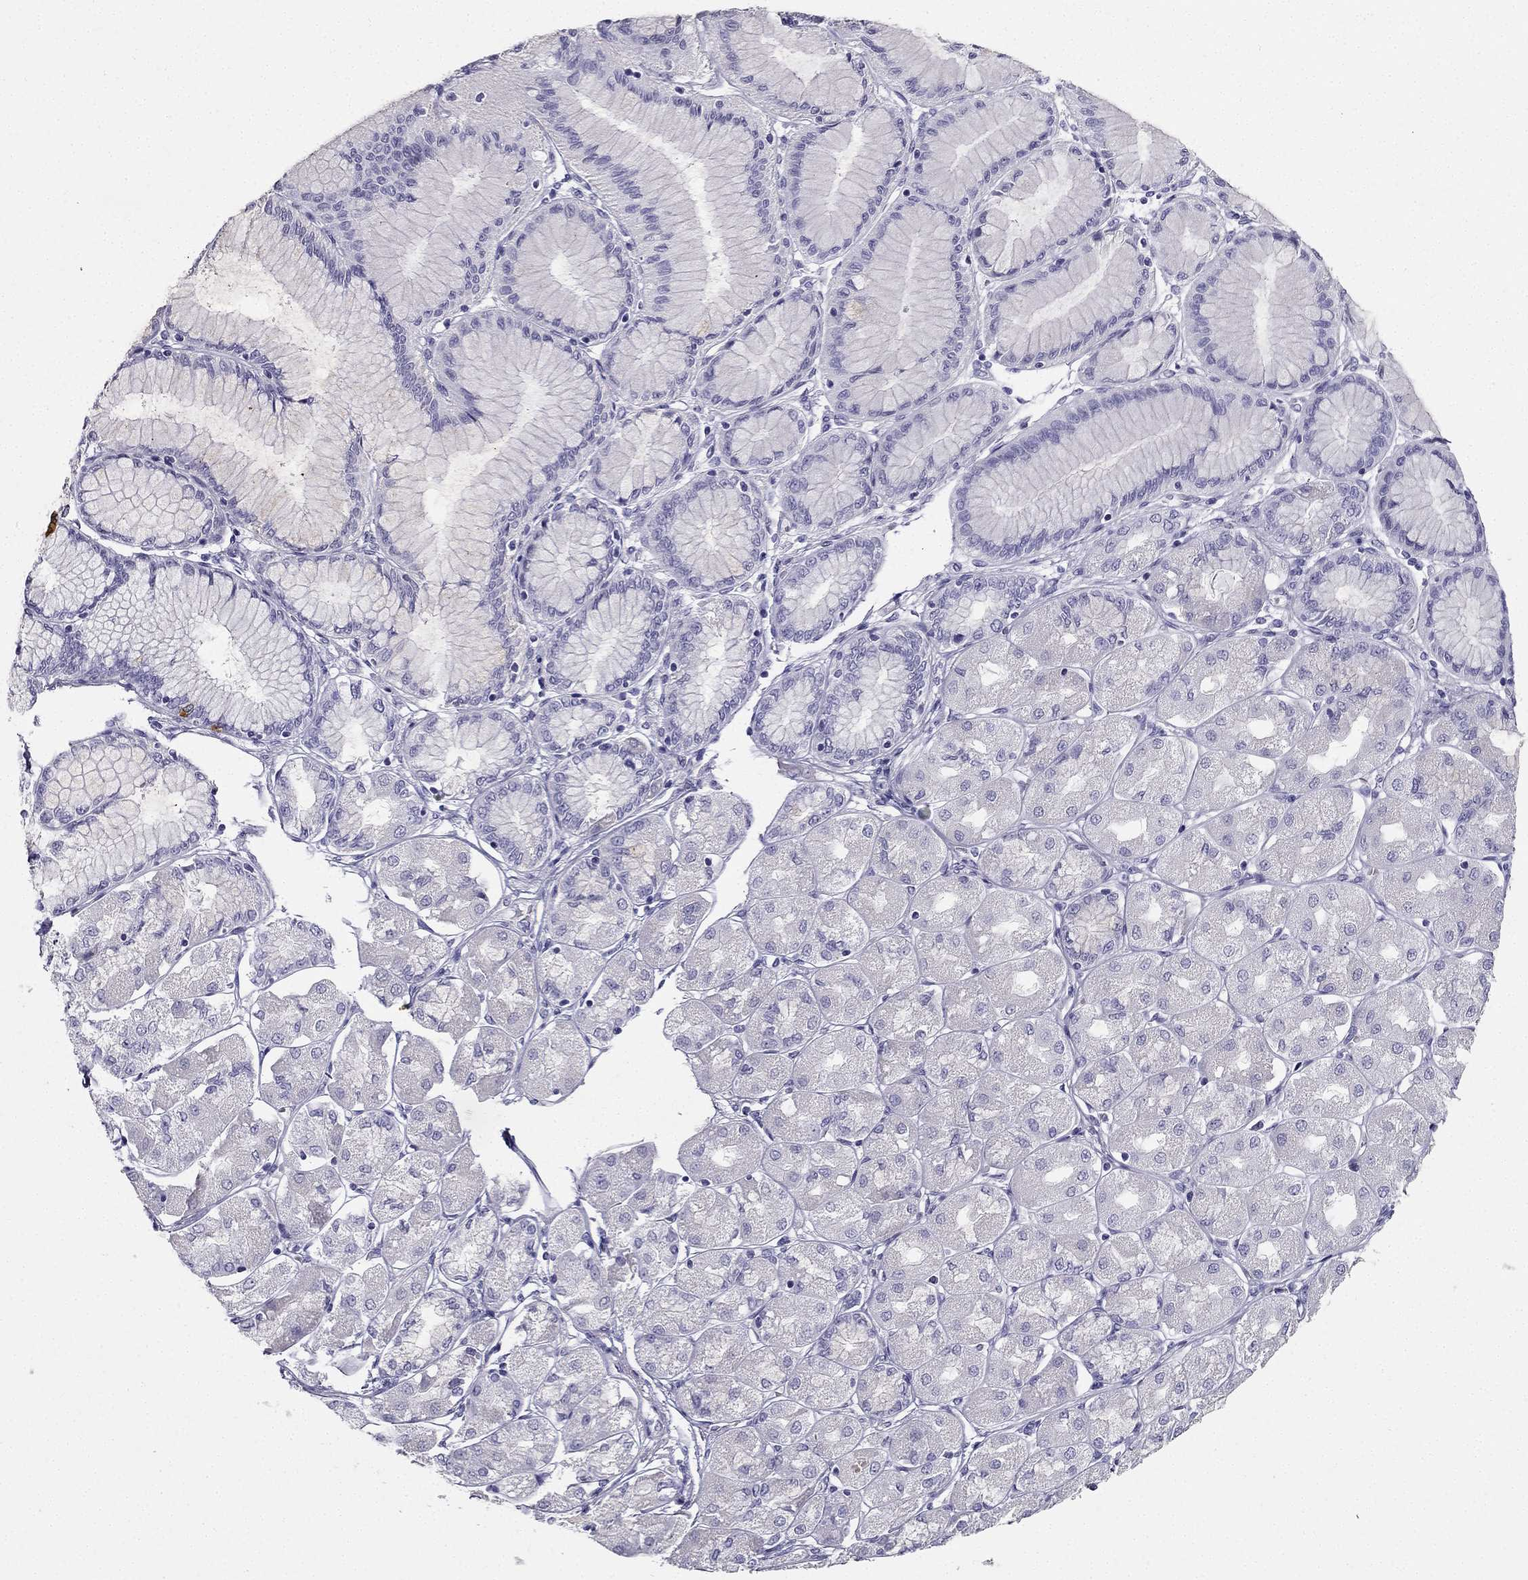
{"staining": {"intensity": "negative", "quantity": "none", "location": "none"}, "tissue": "stomach cancer", "cell_type": "Tumor cells", "image_type": "cancer", "snomed": [{"axis": "morphology", "description": "Normal tissue, NOS"}, {"axis": "morphology", "description": "Adenocarcinoma, NOS"}, {"axis": "morphology", "description": "Adenocarcinoma, High grade"}, {"axis": "topography", "description": "Stomach, upper"}, {"axis": "topography", "description": "Stomach"}], "caption": "Histopathology image shows no significant protein staining in tumor cells of stomach cancer (adenocarcinoma (high-grade)).", "gene": "TFF3", "patient": {"sex": "female", "age": 65}}